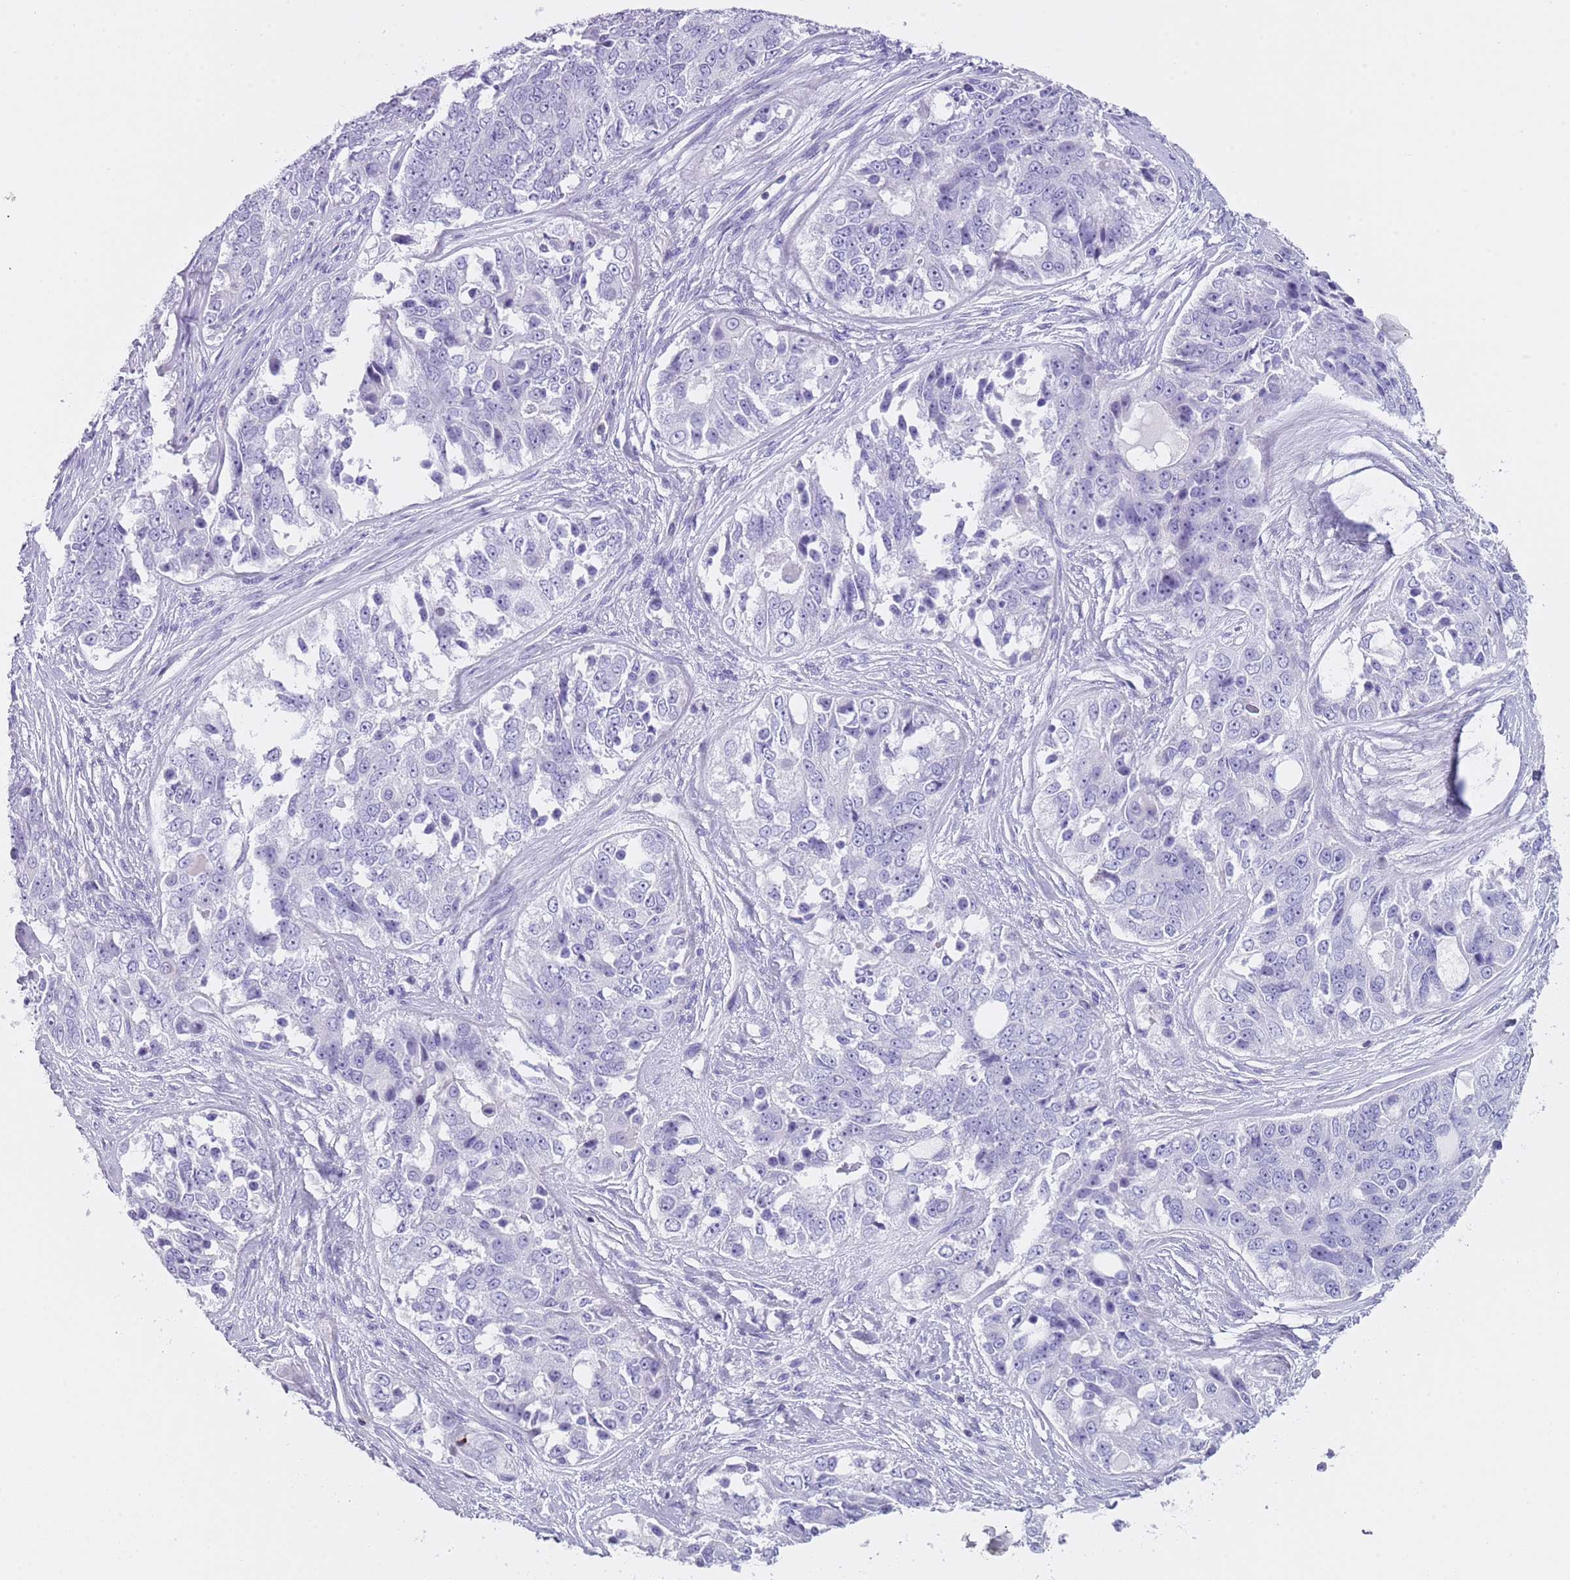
{"staining": {"intensity": "negative", "quantity": "none", "location": "none"}, "tissue": "ovarian cancer", "cell_type": "Tumor cells", "image_type": "cancer", "snomed": [{"axis": "morphology", "description": "Carcinoma, endometroid"}, {"axis": "topography", "description": "Ovary"}], "caption": "Ovarian cancer (endometroid carcinoma) was stained to show a protein in brown. There is no significant expression in tumor cells.", "gene": "NBPF20", "patient": {"sex": "female", "age": 51}}